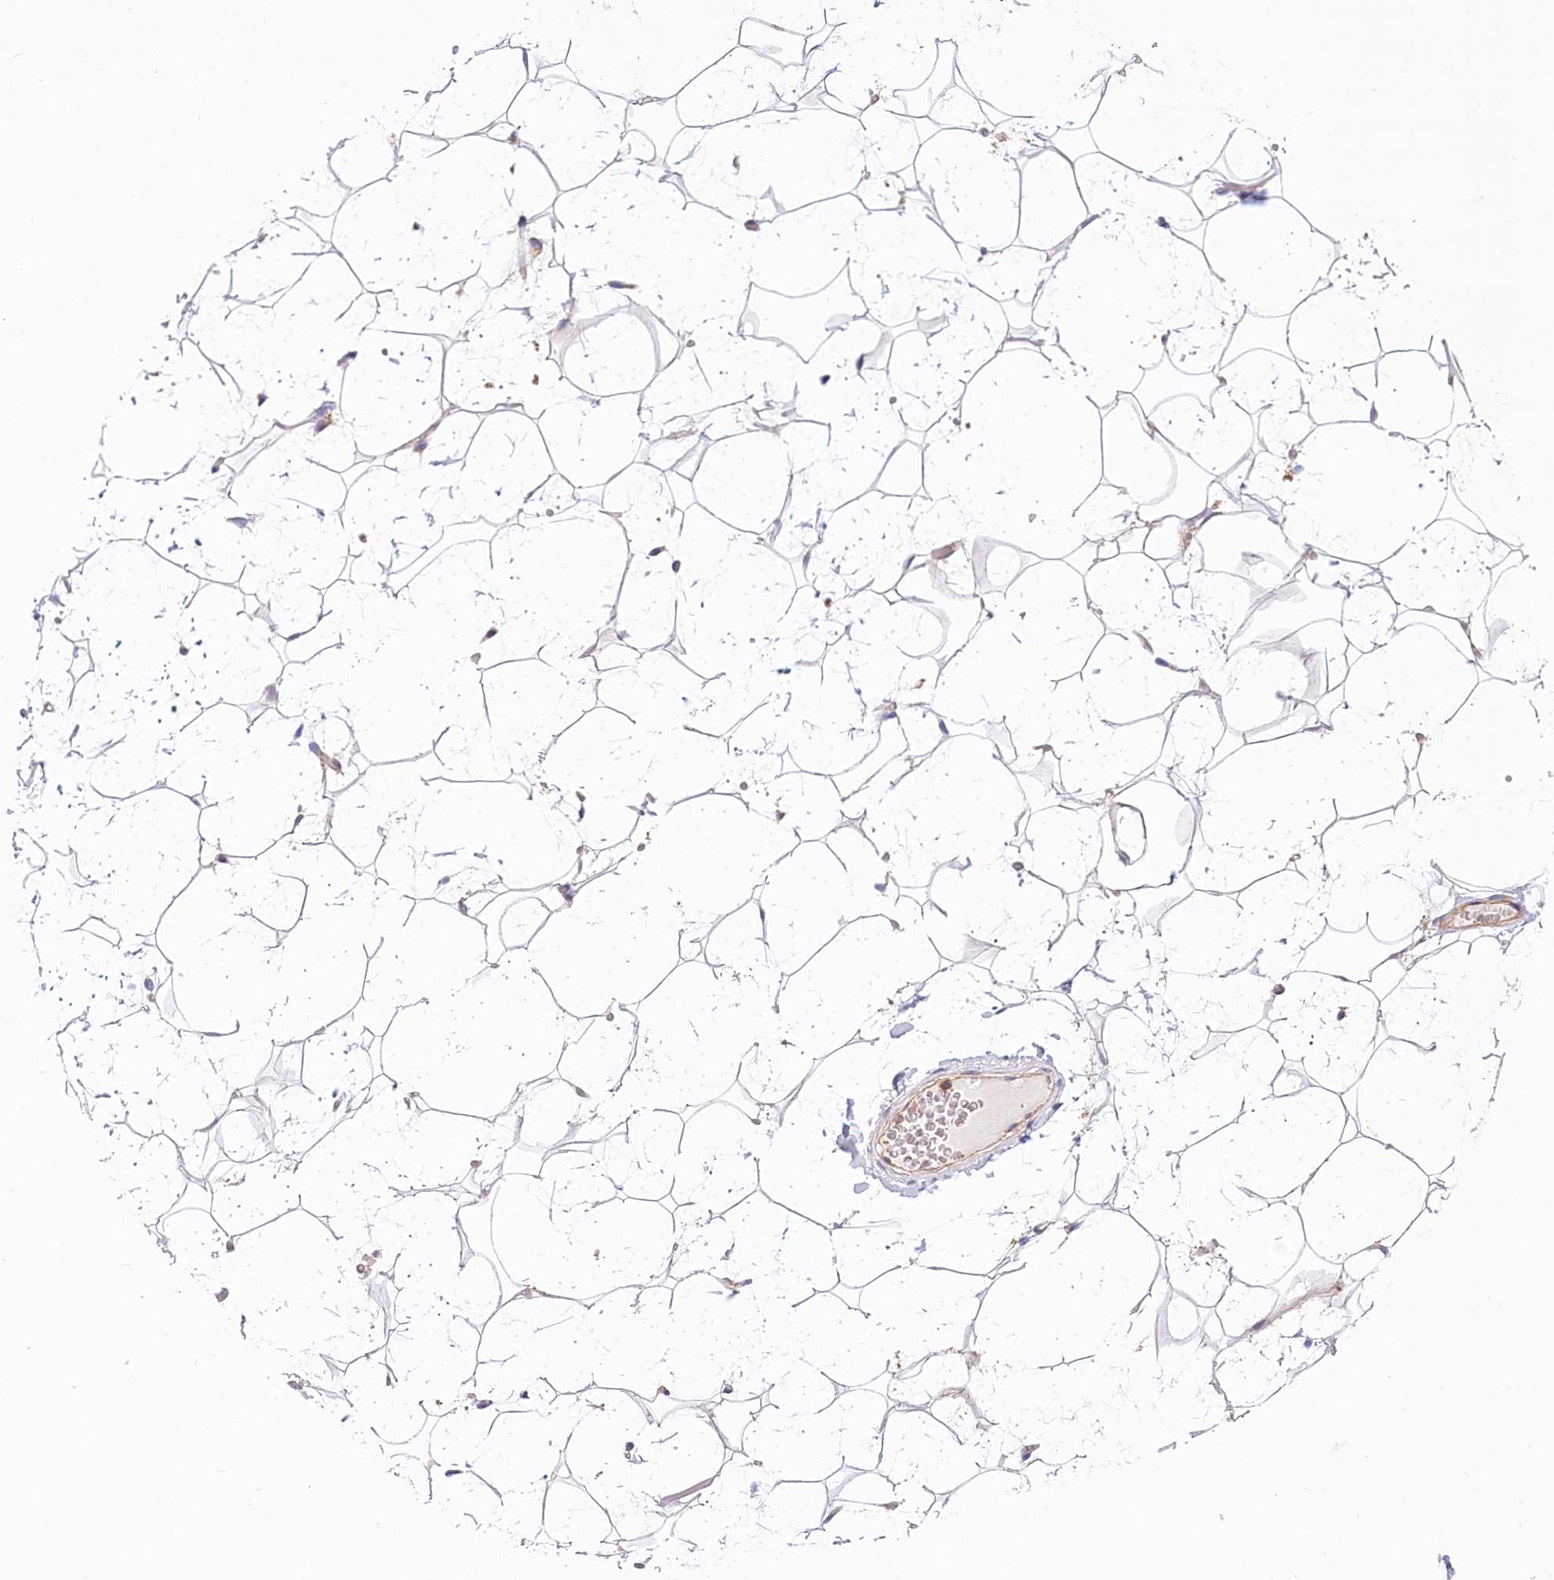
{"staining": {"intensity": "weak", "quantity": ">75%", "location": "cytoplasmic/membranous"}, "tissue": "adipose tissue", "cell_type": "Adipocytes", "image_type": "normal", "snomed": [{"axis": "morphology", "description": "Normal tissue, NOS"}, {"axis": "topography", "description": "Breast"}], "caption": "This photomicrograph reveals immunohistochemistry staining of unremarkable human adipose tissue, with low weak cytoplasmic/membranous positivity in approximately >75% of adipocytes.", "gene": "UMPS", "patient": {"sex": "female", "age": 26}}